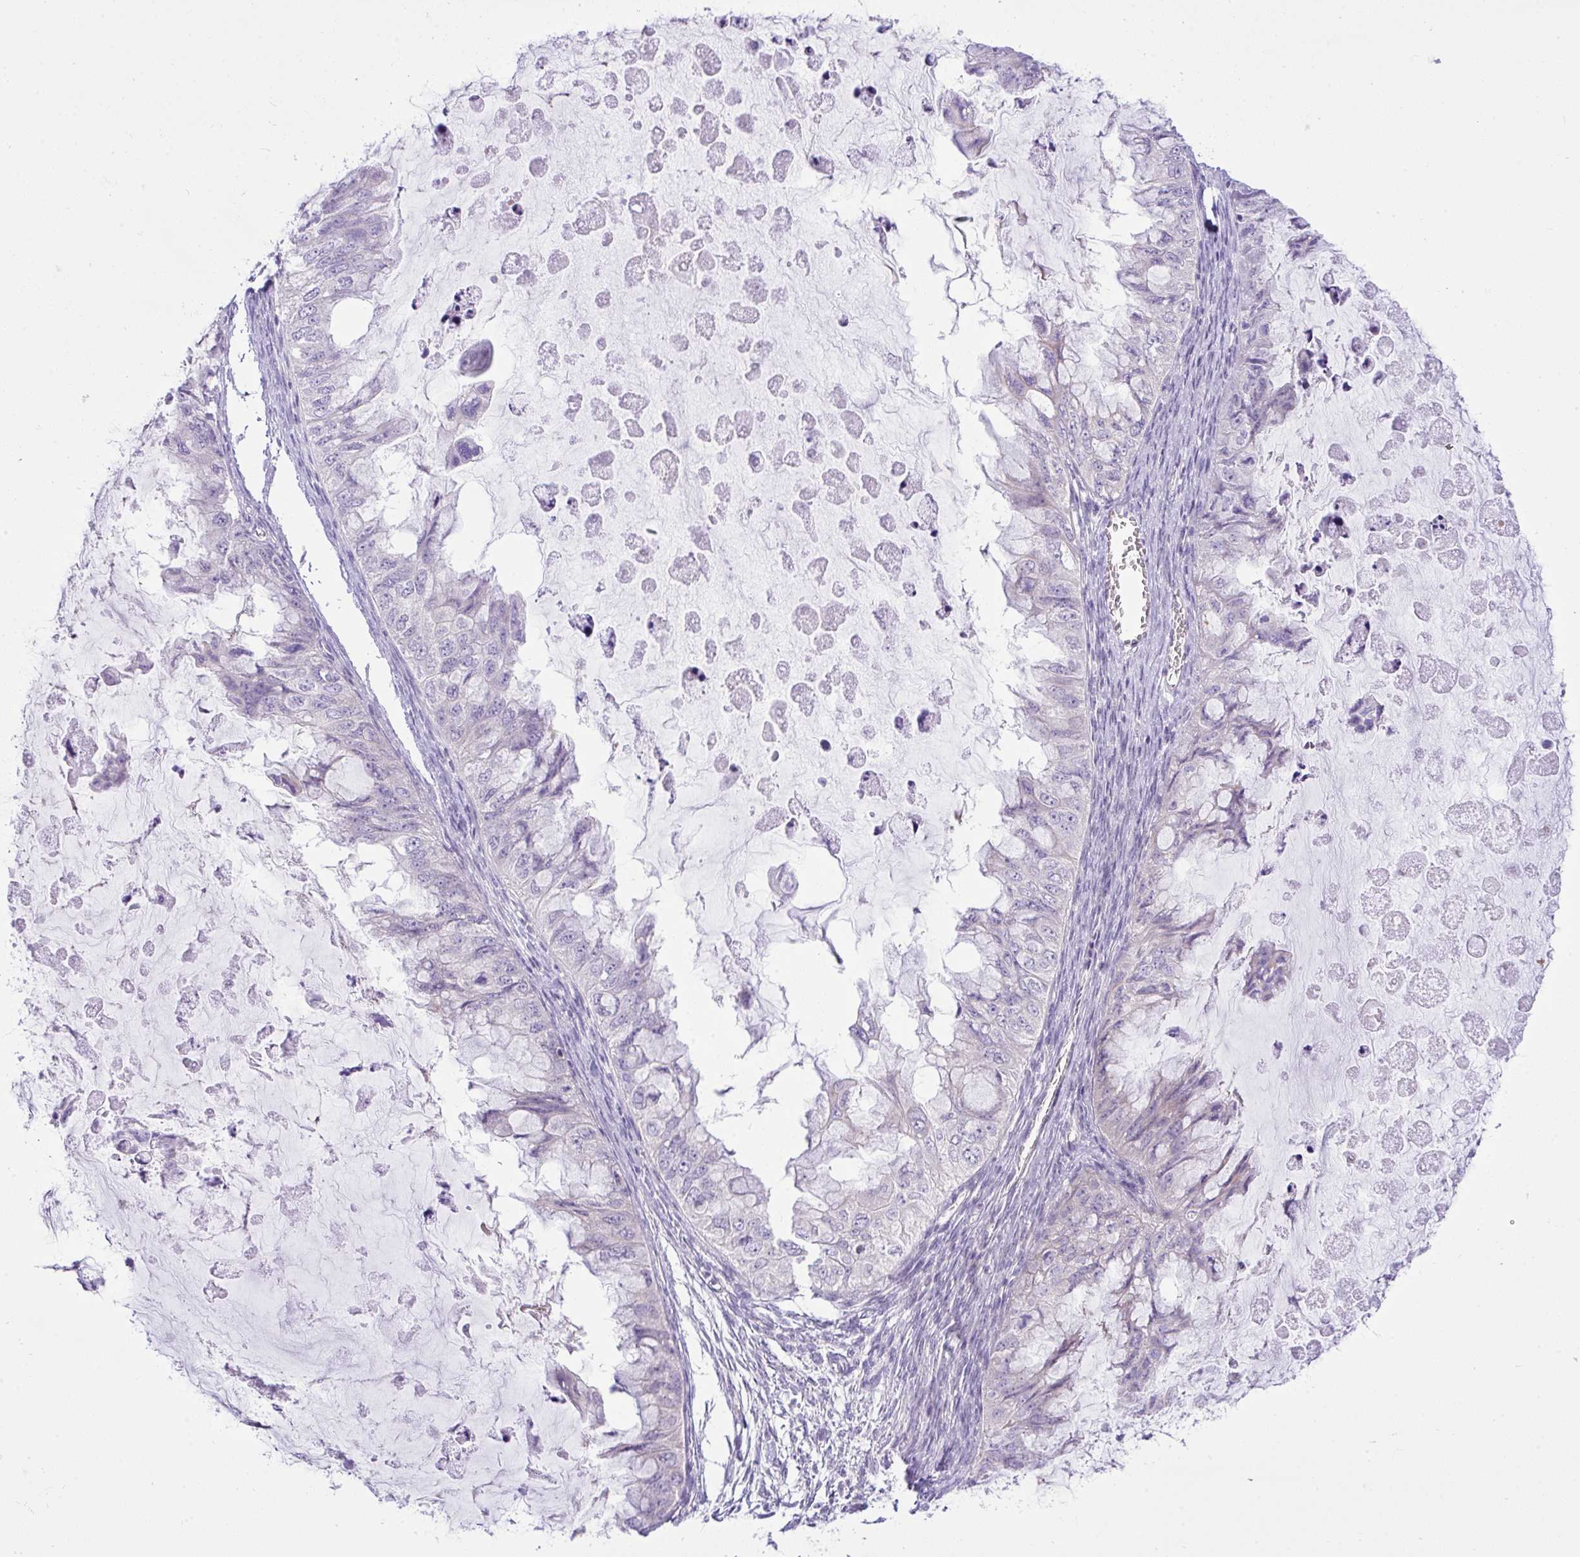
{"staining": {"intensity": "negative", "quantity": "none", "location": "none"}, "tissue": "ovarian cancer", "cell_type": "Tumor cells", "image_type": "cancer", "snomed": [{"axis": "morphology", "description": "Cystadenocarcinoma, mucinous, NOS"}, {"axis": "topography", "description": "Ovary"}], "caption": "An immunohistochemistry (IHC) micrograph of ovarian mucinous cystadenocarcinoma is shown. There is no staining in tumor cells of ovarian mucinous cystadenocarcinoma.", "gene": "ZNF101", "patient": {"sex": "female", "age": 72}}